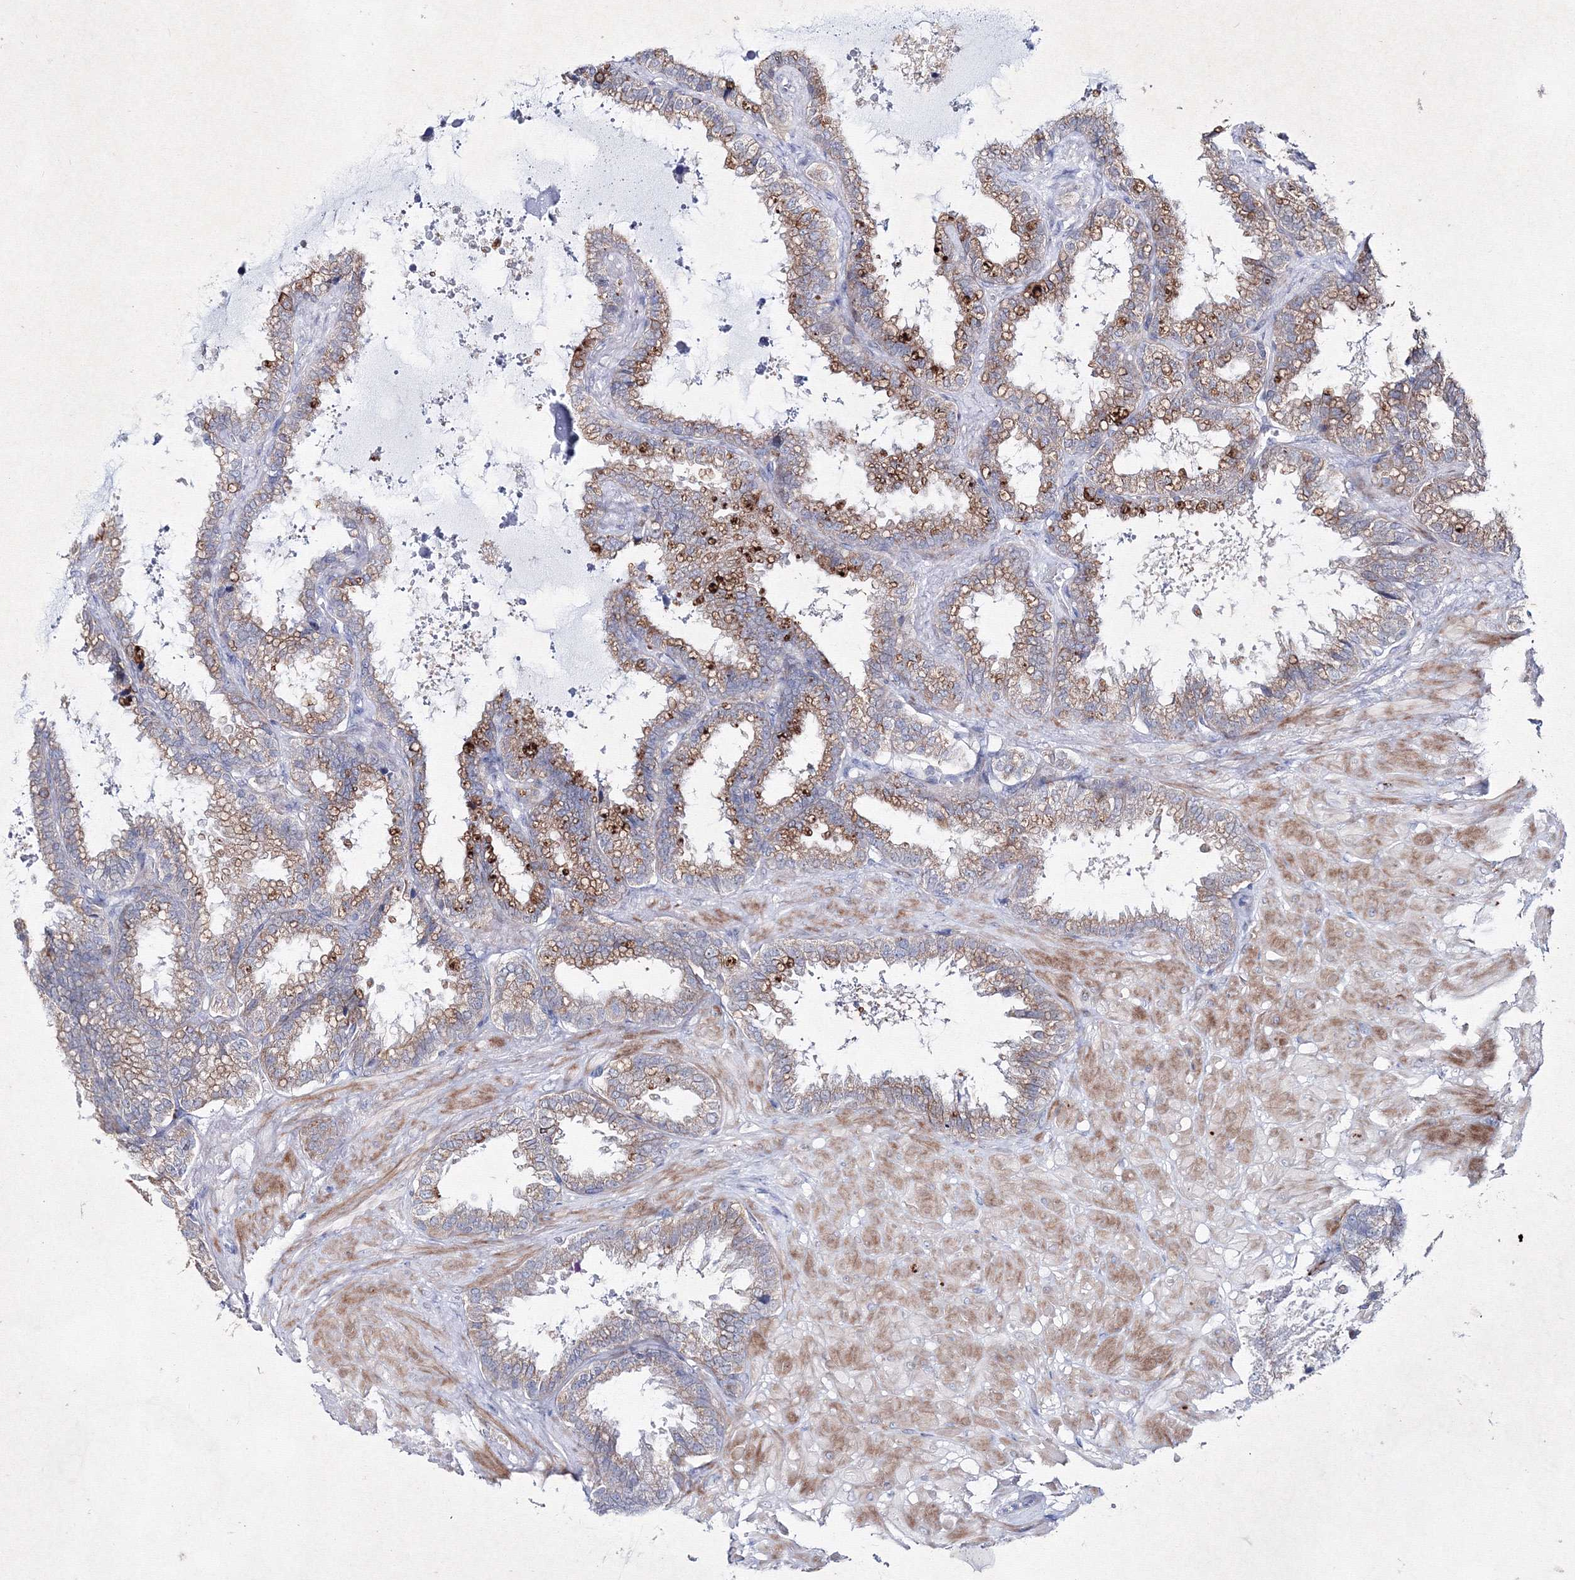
{"staining": {"intensity": "strong", "quantity": "25%-75%", "location": "cytoplasmic/membranous"}, "tissue": "seminal vesicle", "cell_type": "Glandular cells", "image_type": "normal", "snomed": [{"axis": "morphology", "description": "Normal tissue, NOS"}, {"axis": "topography", "description": "Seminal veicle"}], "caption": "Immunohistochemistry histopathology image of benign seminal vesicle: seminal vesicle stained using immunohistochemistry (IHC) exhibits high levels of strong protein expression localized specifically in the cytoplasmic/membranous of glandular cells, appearing as a cytoplasmic/membranous brown color.", "gene": "SMIM29", "patient": {"sex": "male", "age": 46}}